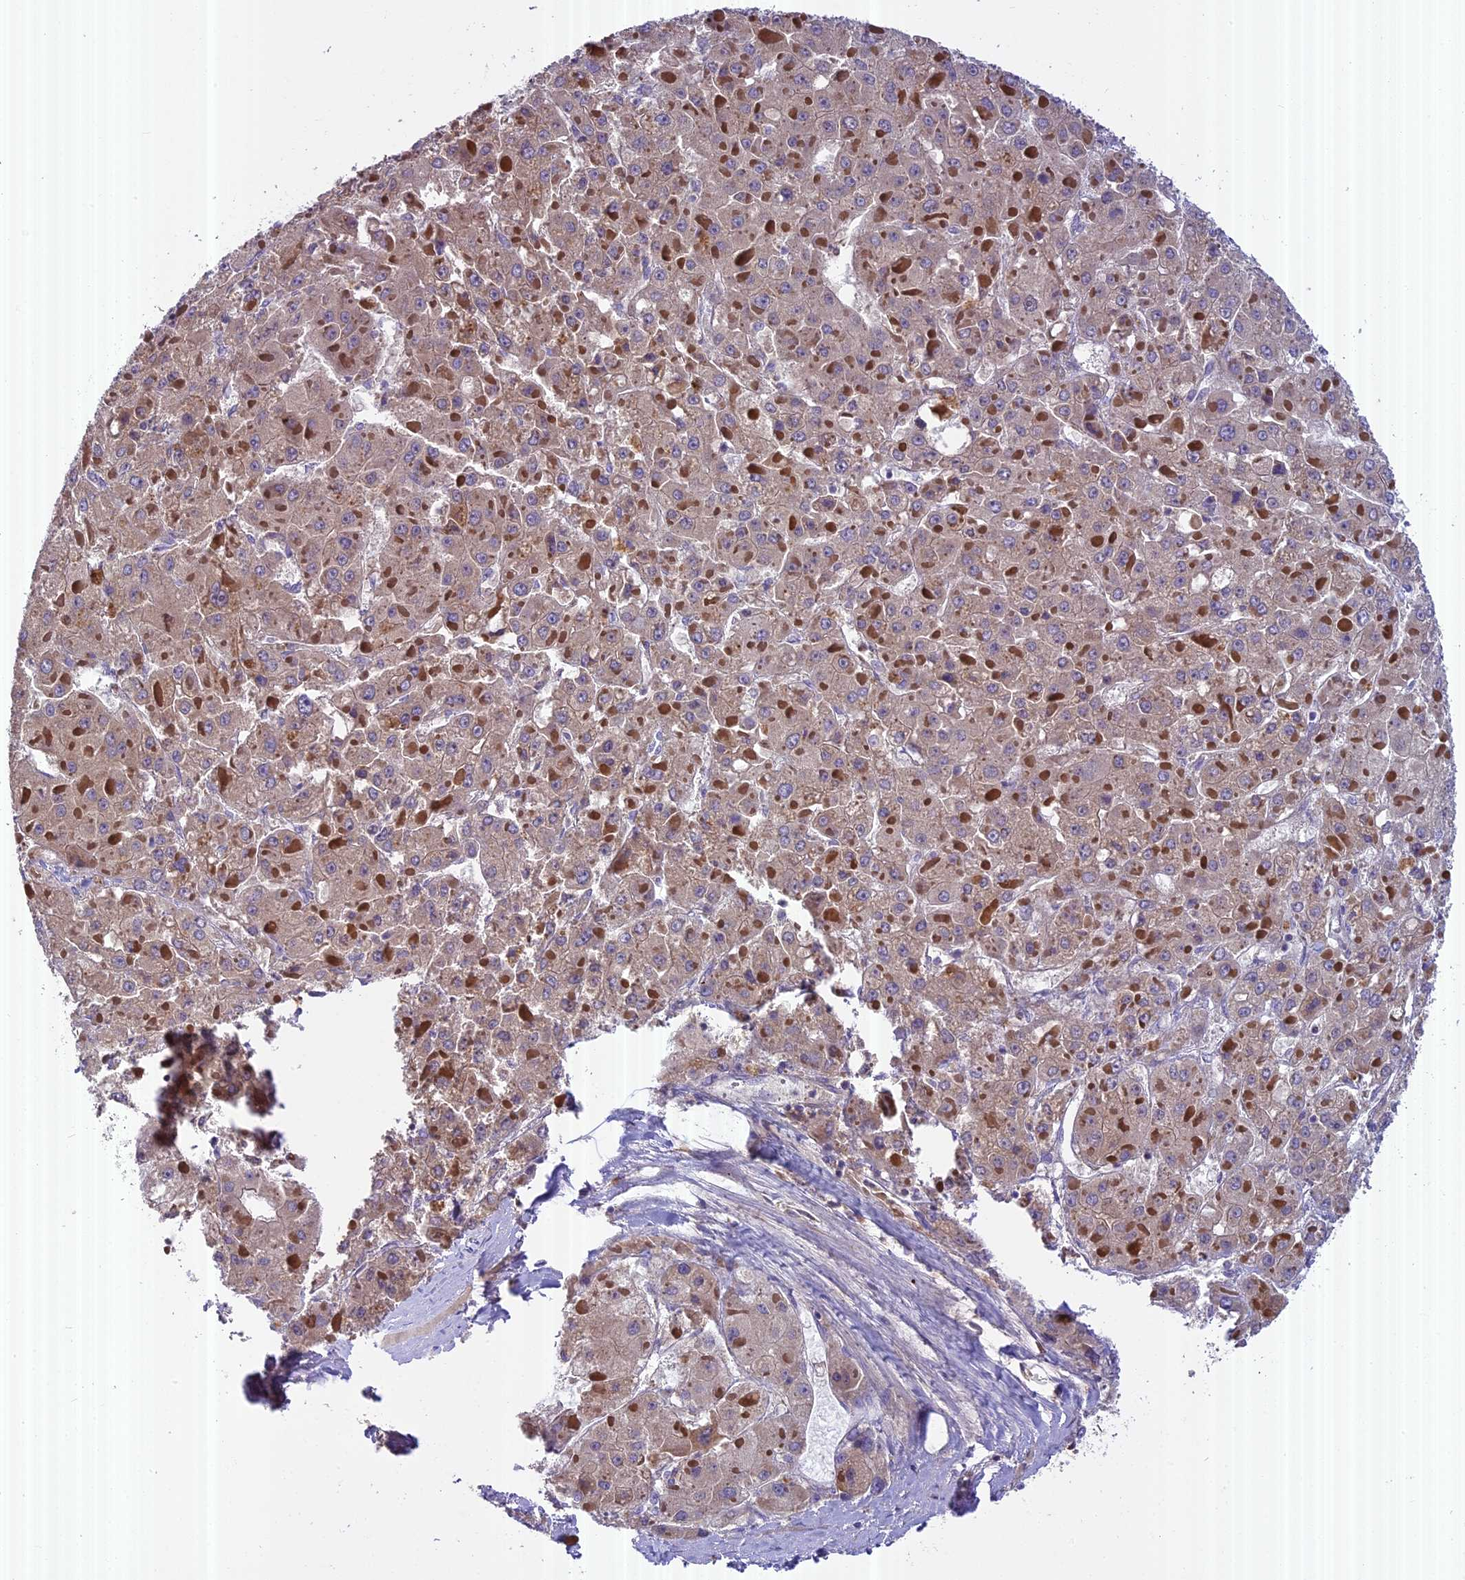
{"staining": {"intensity": "moderate", "quantity": ">75%", "location": "cytoplasmic/membranous"}, "tissue": "liver cancer", "cell_type": "Tumor cells", "image_type": "cancer", "snomed": [{"axis": "morphology", "description": "Carcinoma, Hepatocellular, NOS"}, {"axis": "topography", "description": "Liver"}], "caption": "Immunohistochemical staining of human liver cancer (hepatocellular carcinoma) shows medium levels of moderate cytoplasmic/membranous protein expression in about >75% of tumor cells.", "gene": "FAM98C", "patient": {"sex": "female", "age": 73}}